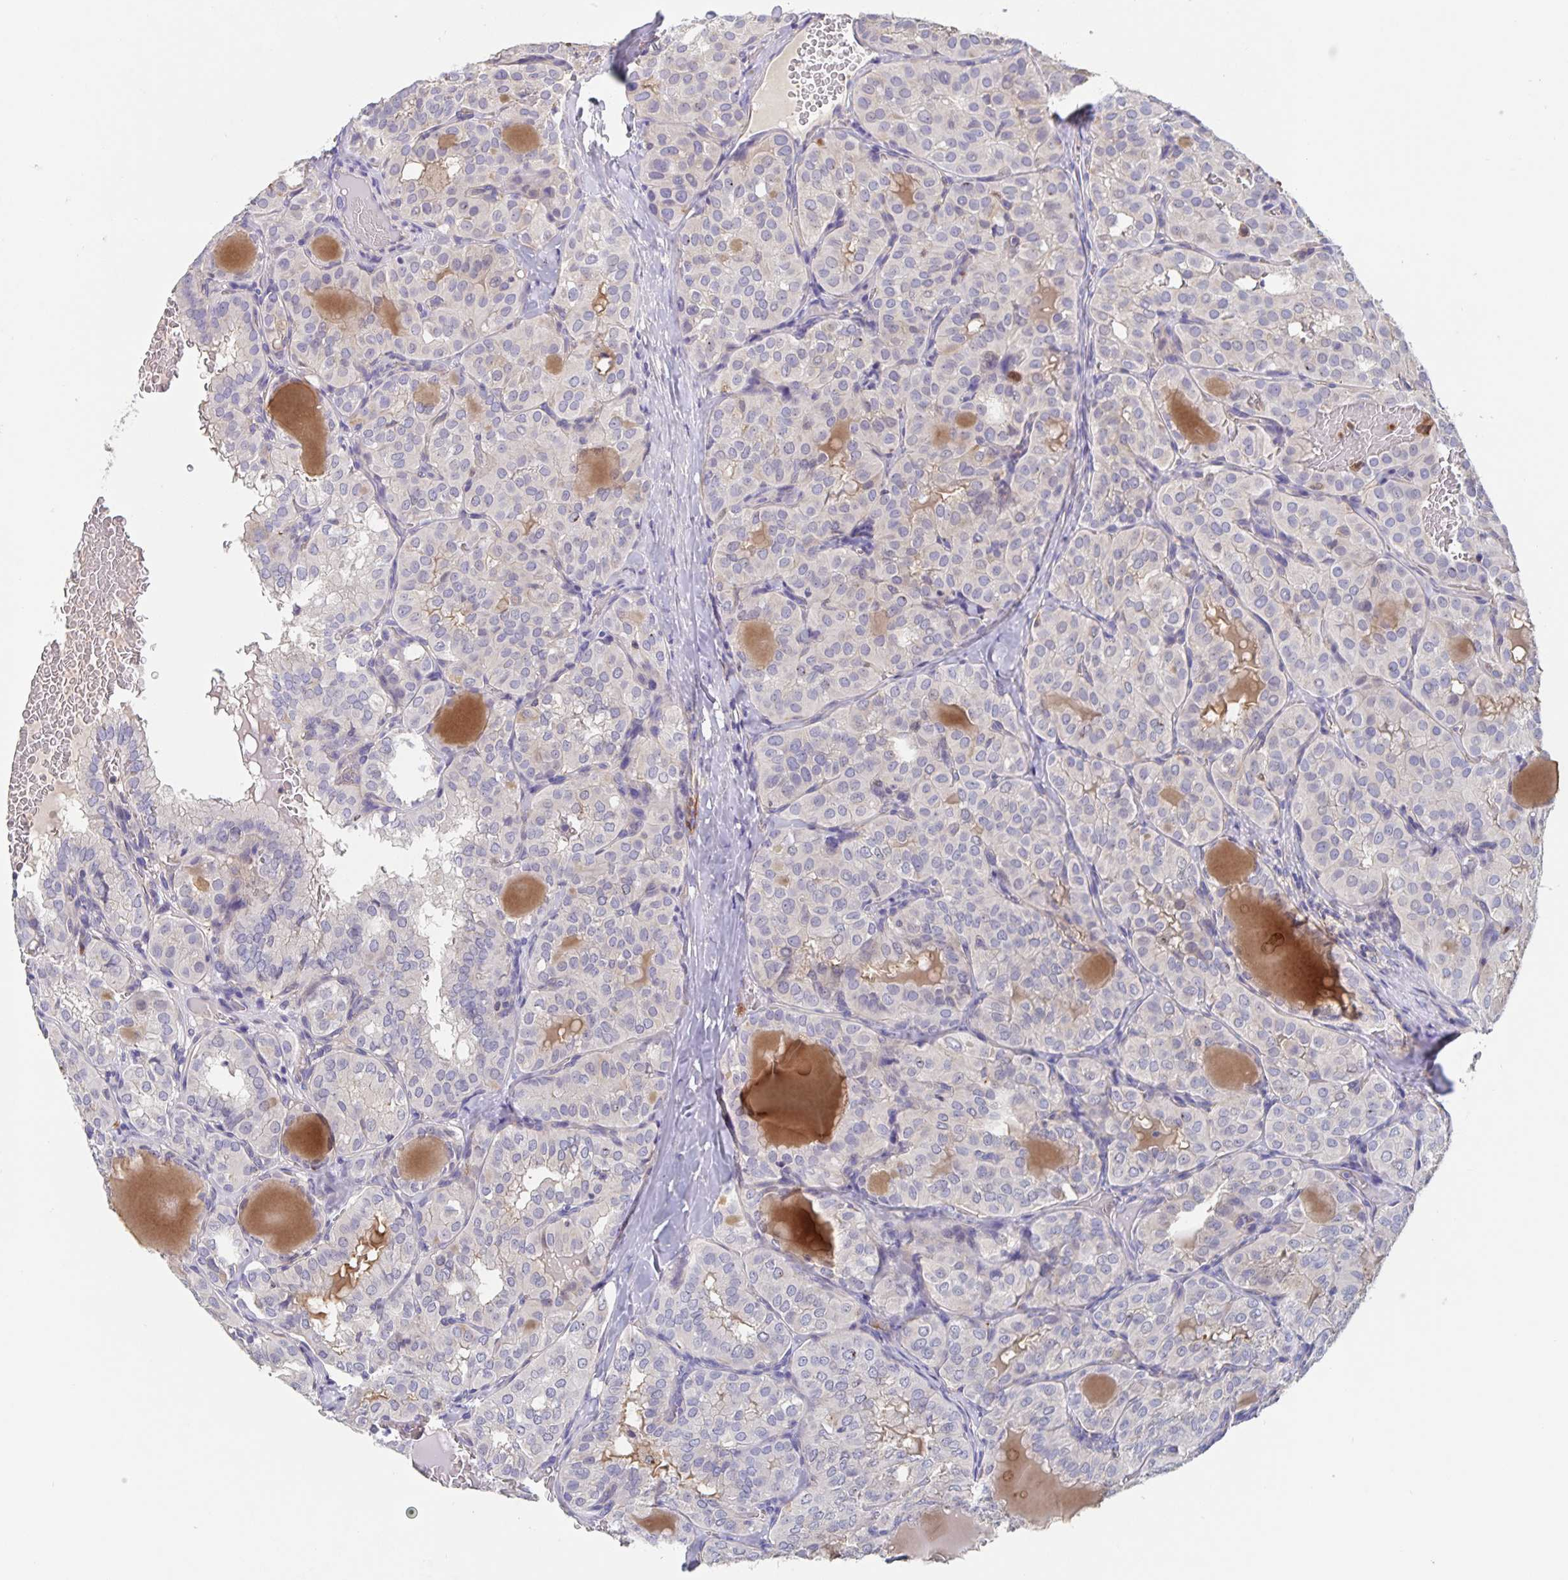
{"staining": {"intensity": "negative", "quantity": "none", "location": "none"}, "tissue": "thyroid cancer", "cell_type": "Tumor cells", "image_type": "cancer", "snomed": [{"axis": "morphology", "description": "Papillary adenocarcinoma, NOS"}, {"axis": "topography", "description": "Thyroid gland"}], "caption": "Immunohistochemical staining of thyroid cancer demonstrates no significant expression in tumor cells.", "gene": "CDC42BPG", "patient": {"sex": "male", "age": 20}}